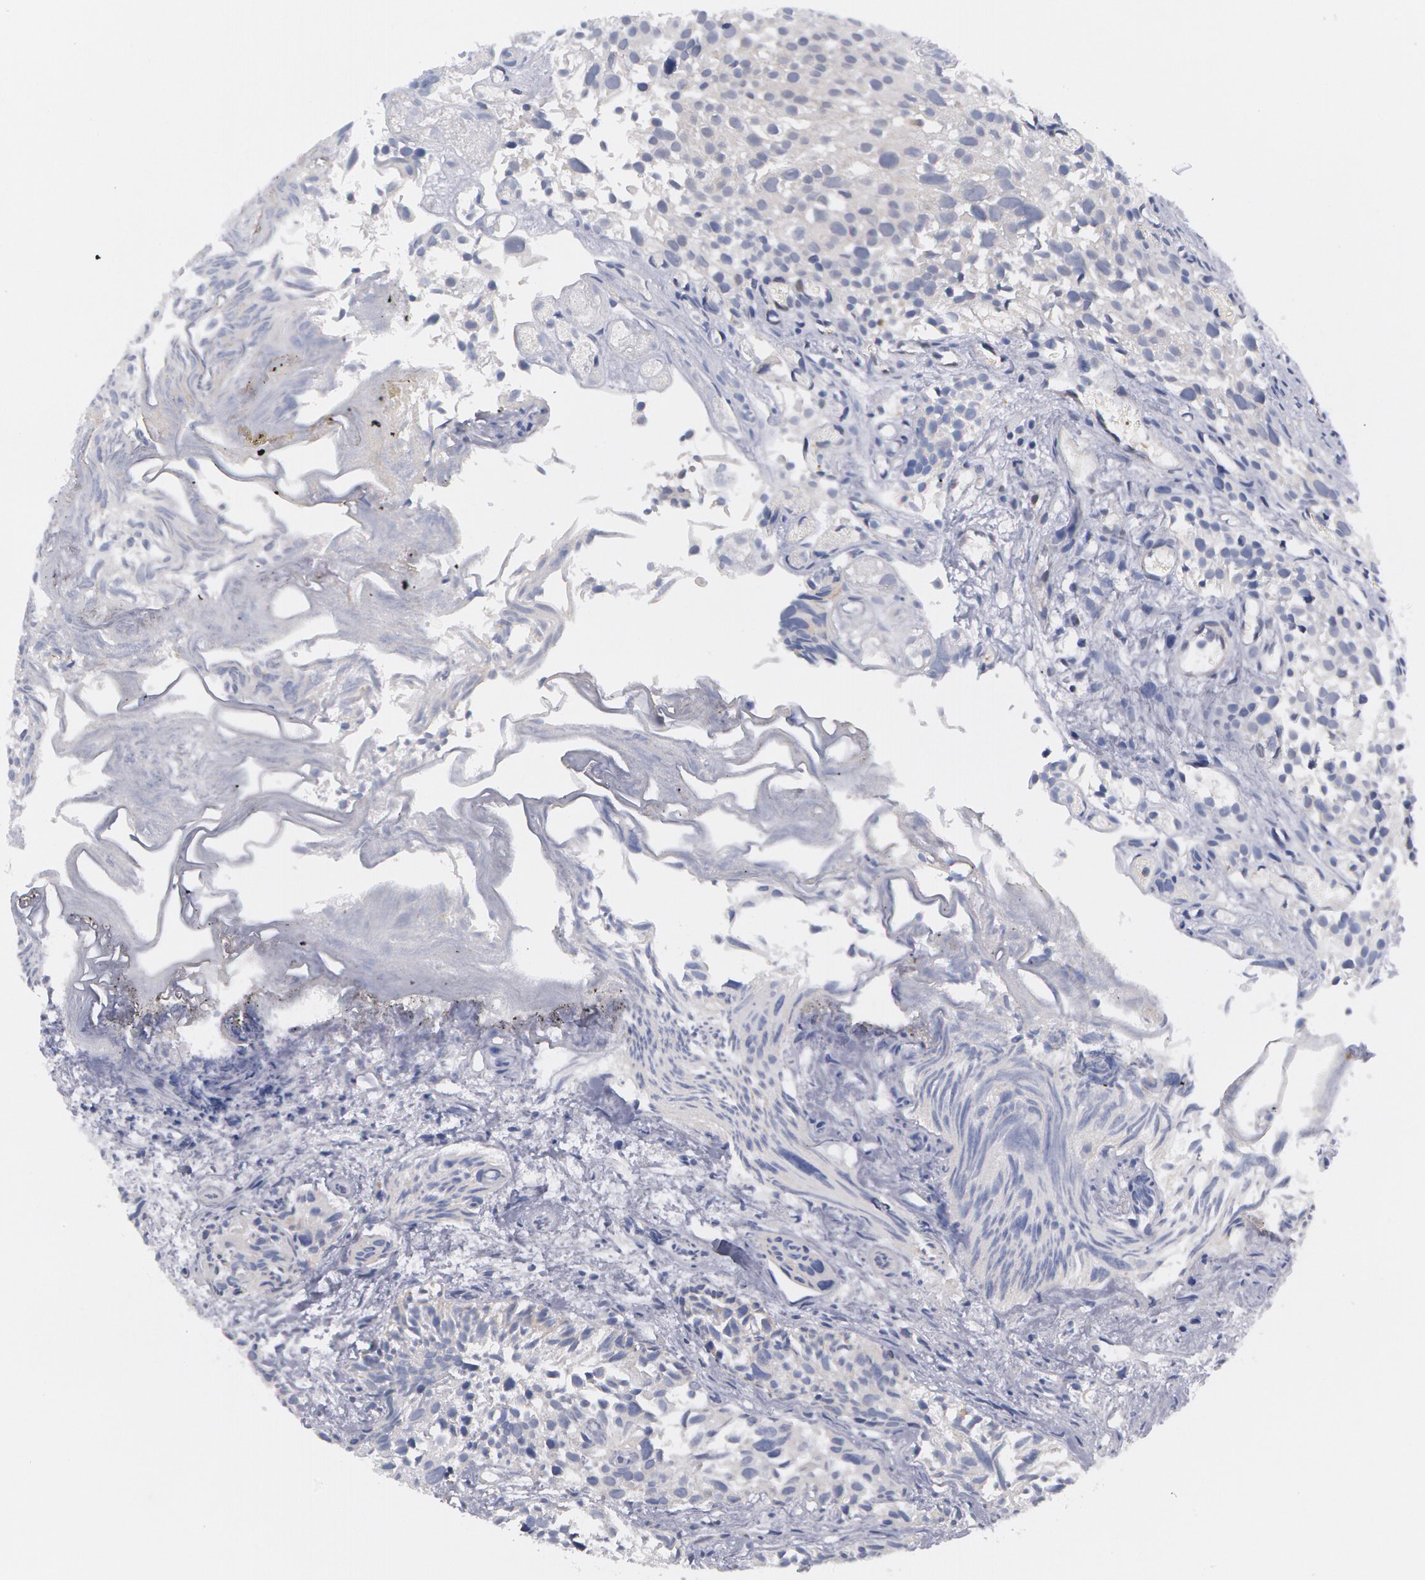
{"staining": {"intensity": "negative", "quantity": "none", "location": "none"}, "tissue": "urothelial cancer", "cell_type": "Tumor cells", "image_type": "cancer", "snomed": [{"axis": "morphology", "description": "Urothelial carcinoma, High grade"}, {"axis": "topography", "description": "Urinary bladder"}], "caption": "The image exhibits no staining of tumor cells in high-grade urothelial carcinoma.", "gene": "TXNRD1", "patient": {"sex": "female", "age": 78}}